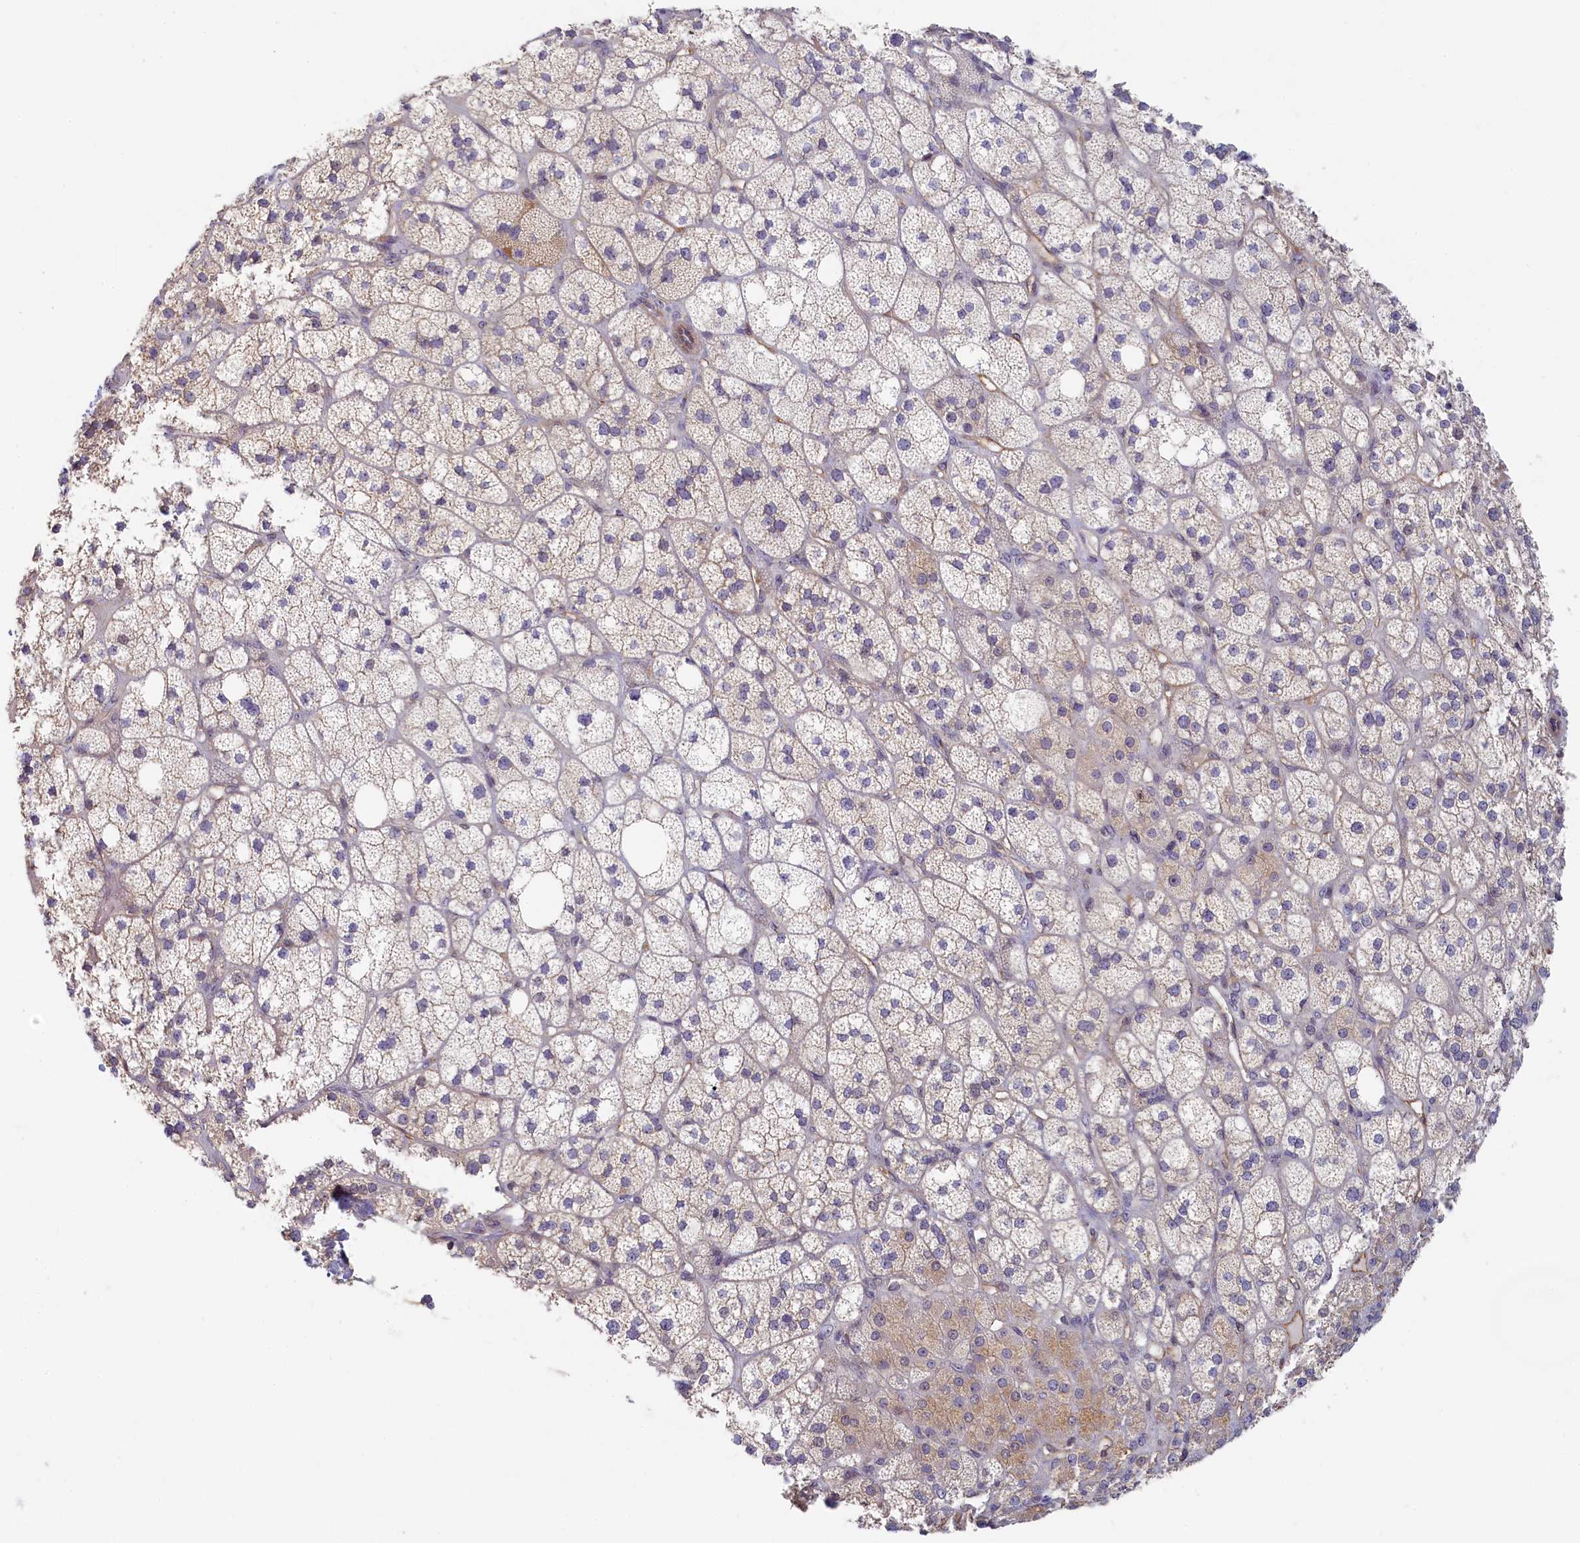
{"staining": {"intensity": "weak", "quantity": "<25%", "location": "cytoplasmic/membranous"}, "tissue": "adrenal gland", "cell_type": "Glandular cells", "image_type": "normal", "snomed": [{"axis": "morphology", "description": "Normal tissue, NOS"}, {"axis": "topography", "description": "Adrenal gland"}], "caption": "High magnification brightfield microscopy of normal adrenal gland stained with DAB (brown) and counterstained with hematoxylin (blue): glandular cells show no significant staining. The staining is performed using DAB brown chromogen with nuclei counter-stained in using hematoxylin.", "gene": "INTS4", "patient": {"sex": "male", "age": 61}}